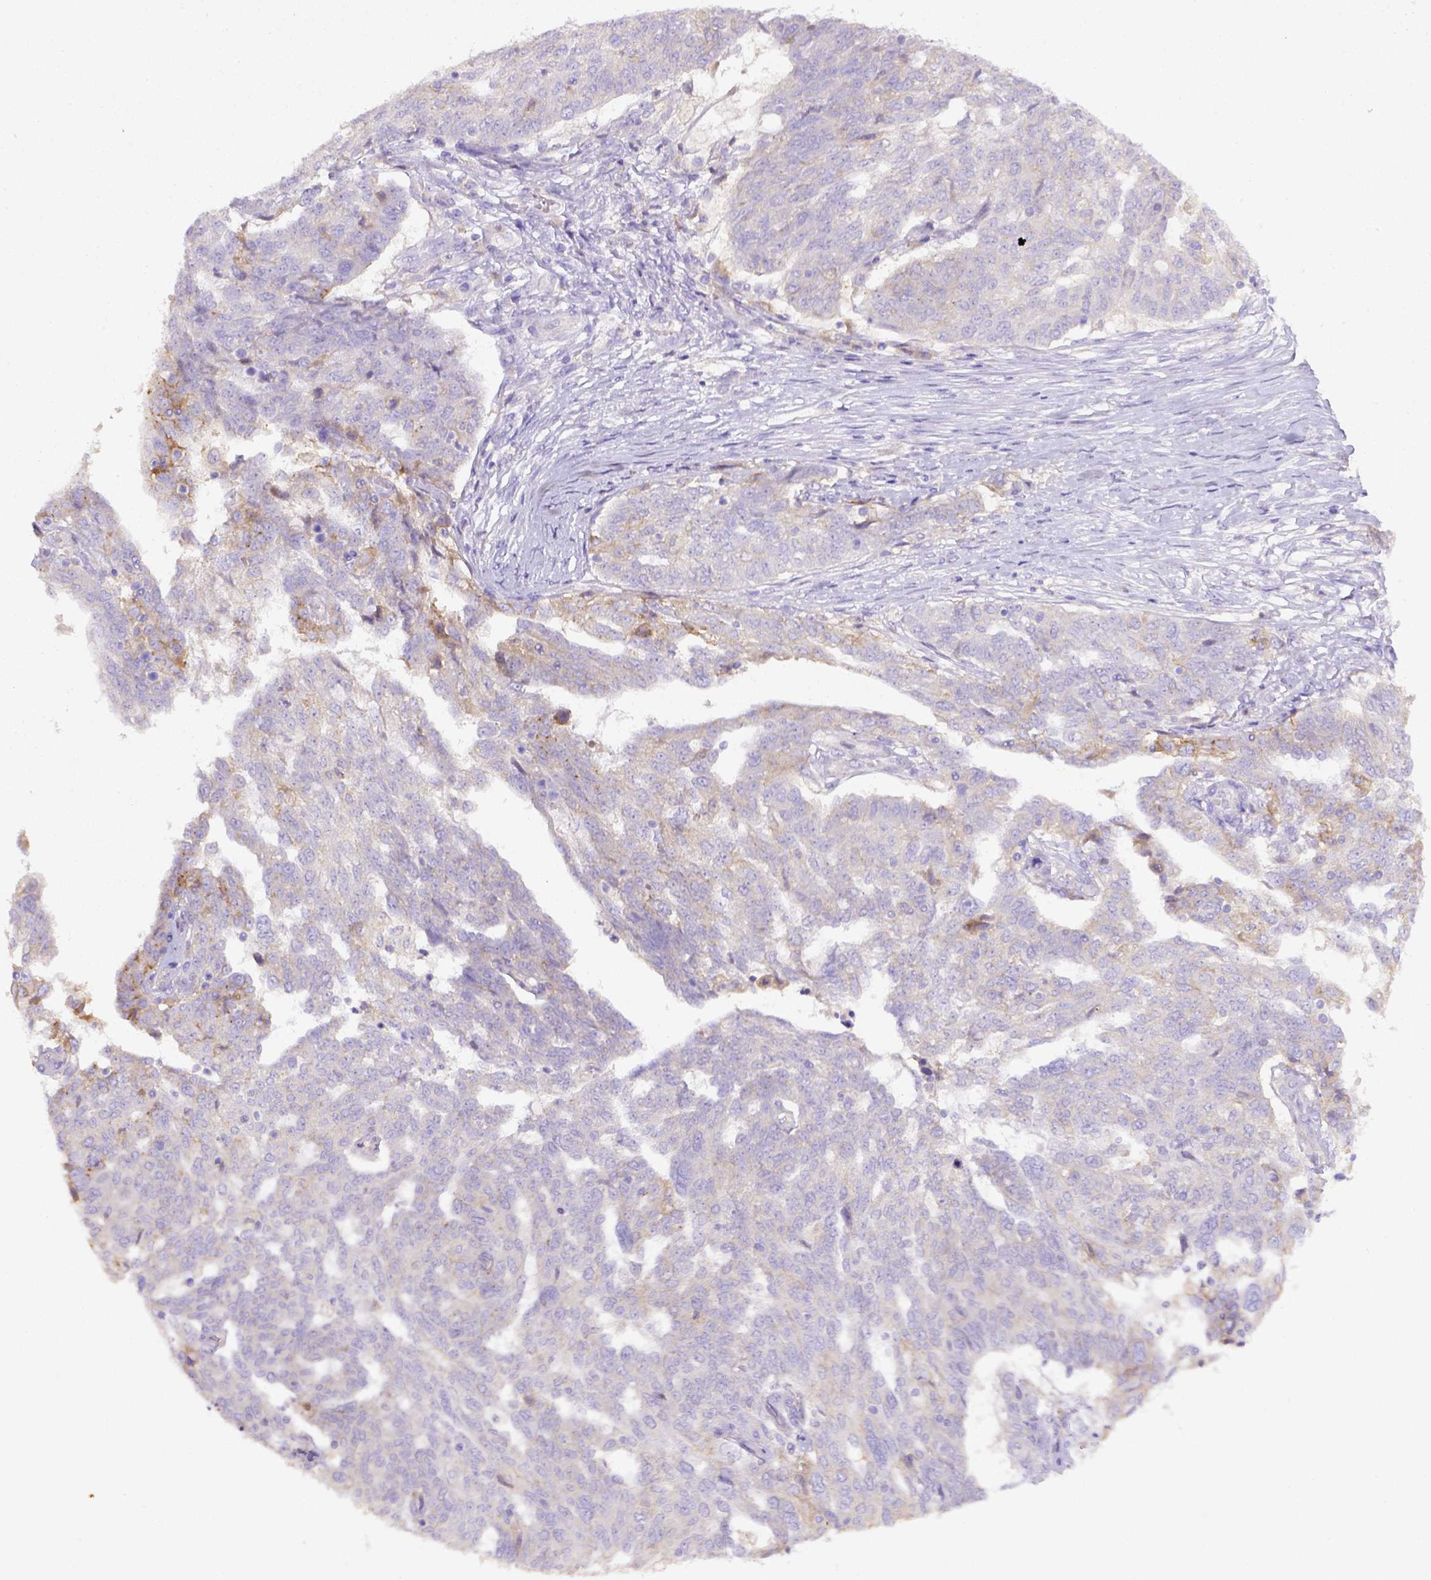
{"staining": {"intensity": "negative", "quantity": "none", "location": "none"}, "tissue": "ovarian cancer", "cell_type": "Tumor cells", "image_type": "cancer", "snomed": [{"axis": "morphology", "description": "Cystadenocarcinoma, serous, NOS"}, {"axis": "topography", "description": "Ovary"}], "caption": "Ovarian cancer (serous cystadenocarcinoma) stained for a protein using immunohistochemistry (IHC) reveals no staining tumor cells.", "gene": "CD40", "patient": {"sex": "female", "age": 67}}